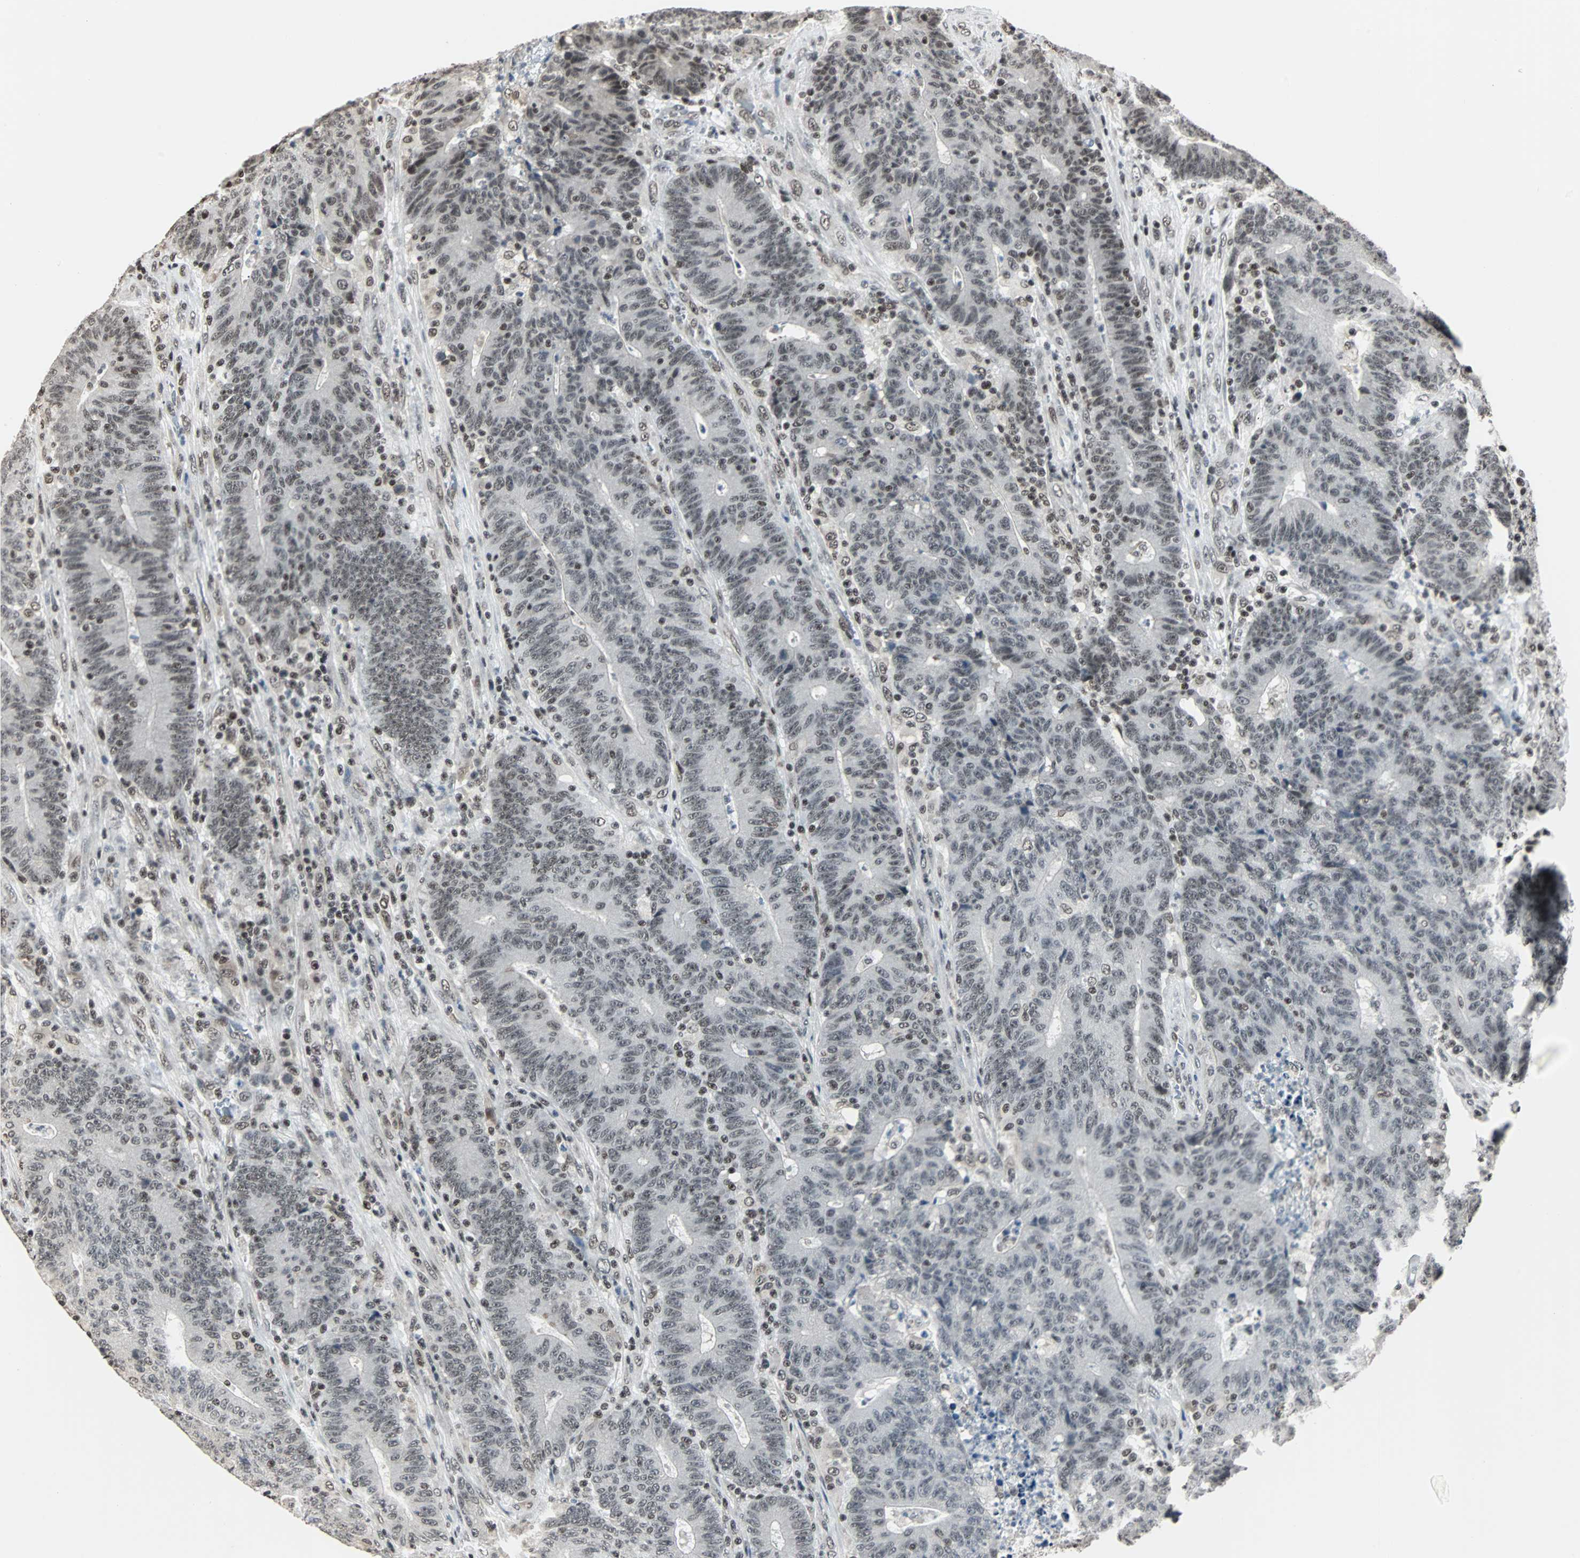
{"staining": {"intensity": "weak", "quantity": "25%-75%", "location": "nuclear"}, "tissue": "colorectal cancer", "cell_type": "Tumor cells", "image_type": "cancer", "snomed": [{"axis": "morphology", "description": "Normal tissue, NOS"}, {"axis": "morphology", "description": "Adenocarcinoma, NOS"}, {"axis": "topography", "description": "Colon"}], "caption": "Immunohistochemistry (IHC) (DAB (3,3'-diaminobenzidine)) staining of colorectal adenocarcinoma demonstrates weak nuclear protein staining in approximately 25%-75% of tumor cells.", "gene": "TERF2IP", "patient": {"sex": "female", "age": 75}}